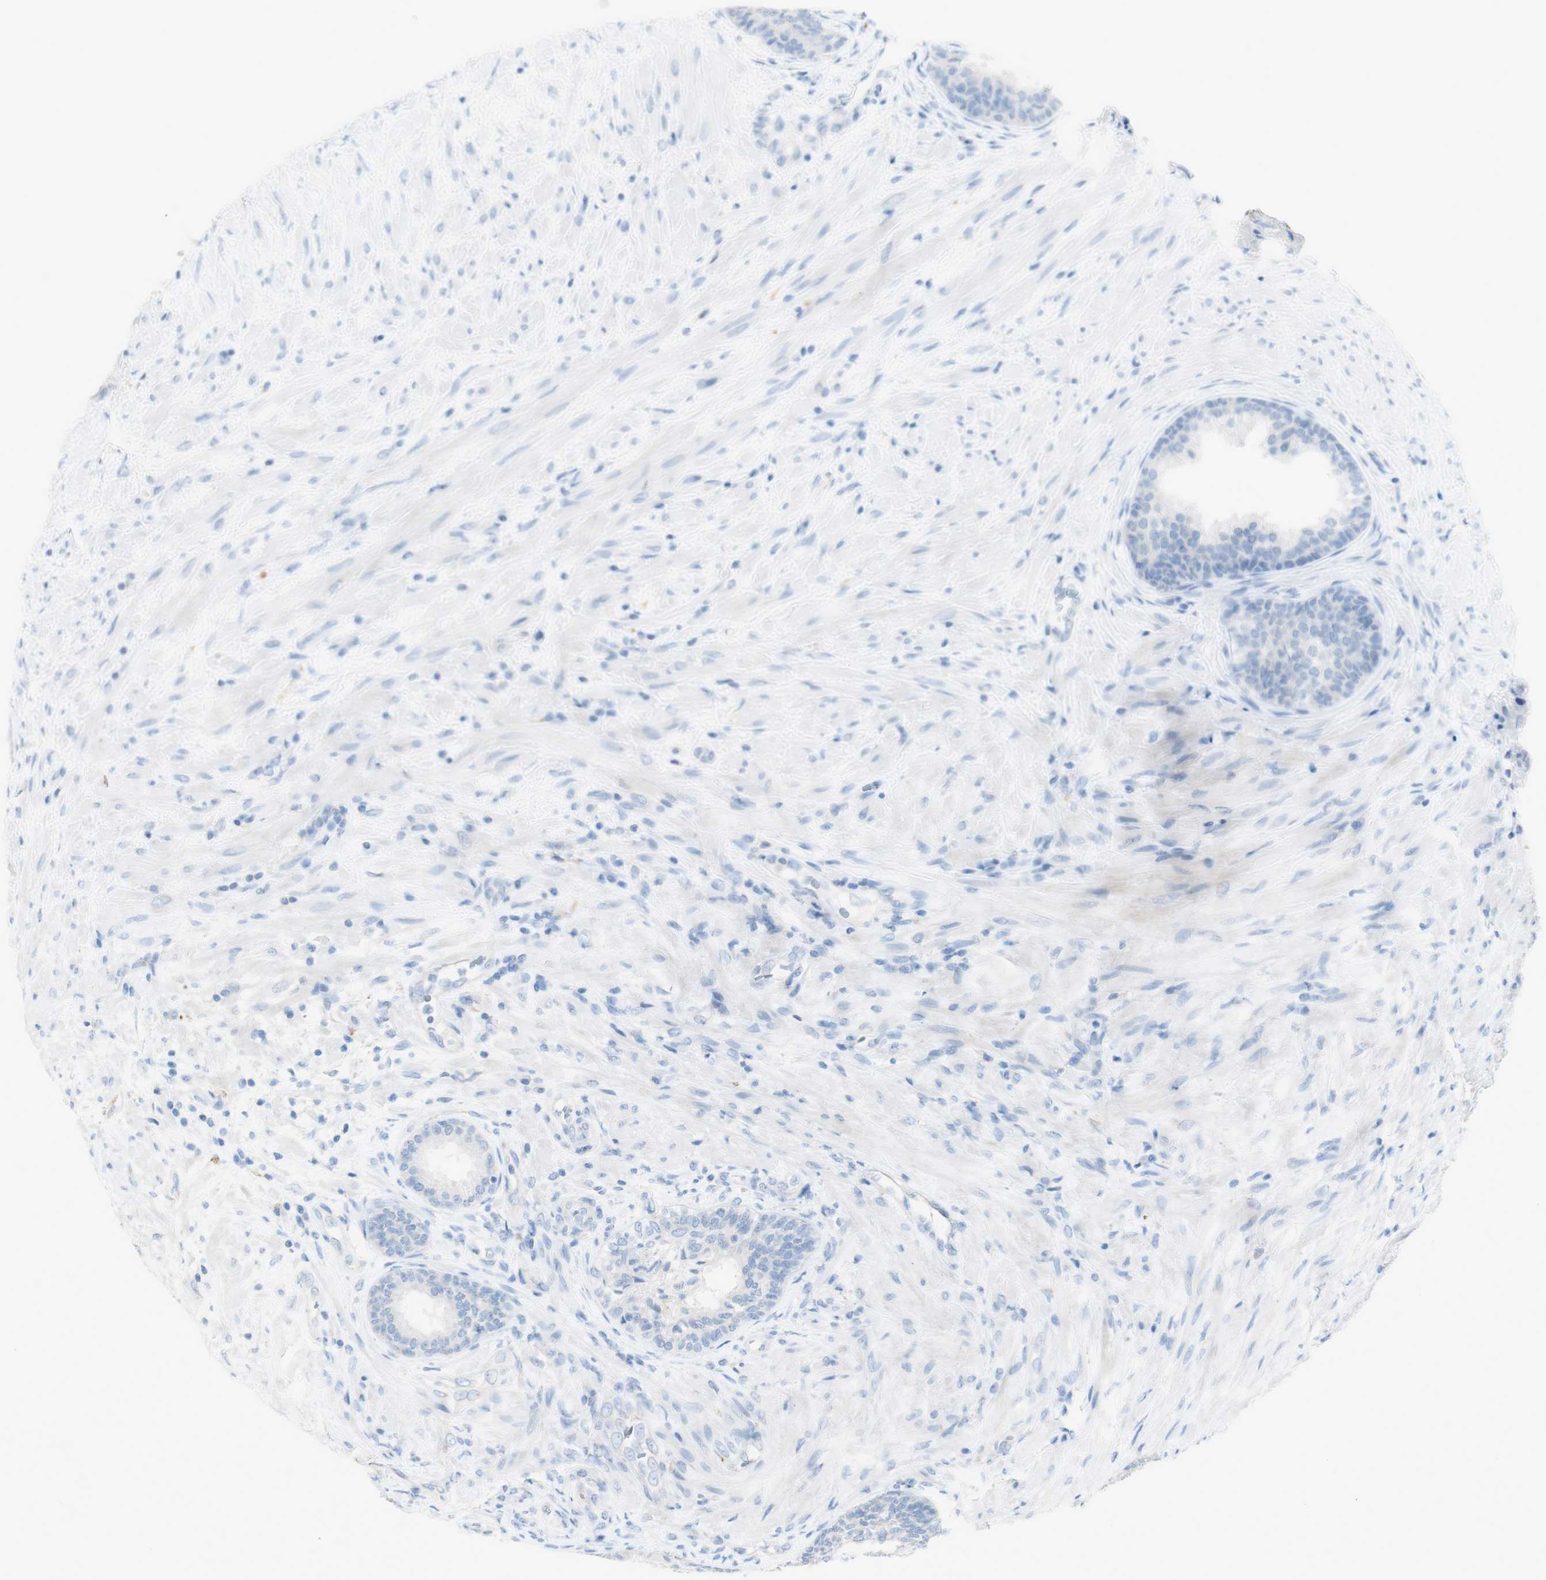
{"staining": {"intensity": "negative", "quantity": "none", "location": "none"}, "tissue": "prostate", "cell_type": "Glandular cells", "image_type": "normal", "snomed": [{"axis": "morphology", "description": "Normal tissue, NOS"}, {"axis": "topography", "description": "Prostate"}], "caption": "Immunohistochemical staining of unremarkable prostate displays no significant expression in glandular cells. (DAB (3,3'-diaminobenzidine) IHC visualized using brightfield microscopy, high magnification).", "gene": "ART3", "patient": {"sex": "male", "age": 76}}